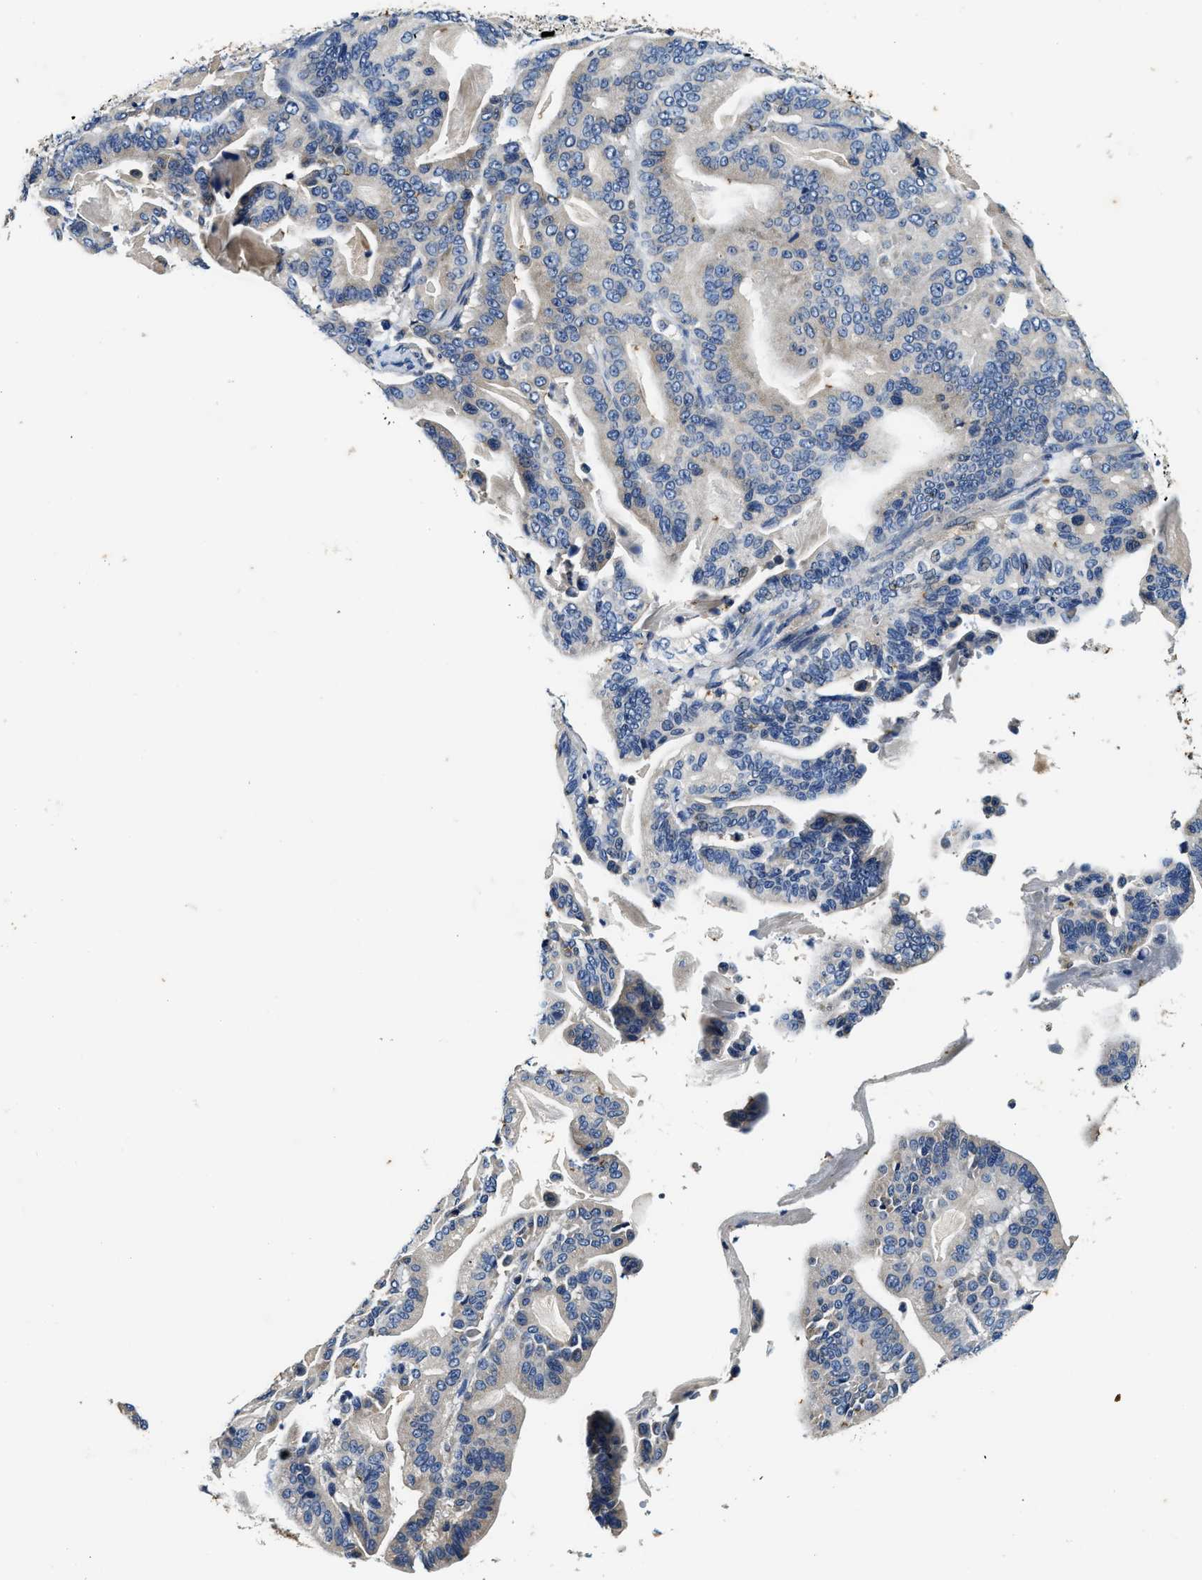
{"staining": {"intensity": "negative", "quantity": "none", "location": "none"}, "tissue": "pancreatic cancer", "cell_type": "Tumor cells", "image_type": "cancer", "snomed": [{"axis": "morphology", "description": "Adenocarcinoma, NOS"}, {"axis": "topography", "description": "Pancreas"}], "caption": "This is an immunohistochemistry micrograph of human adenocarcinoma (pancreatic). There is no expression in tumor cells.", "gene": "PI4KB", "patient": {"sex": "male", "age": 63}}